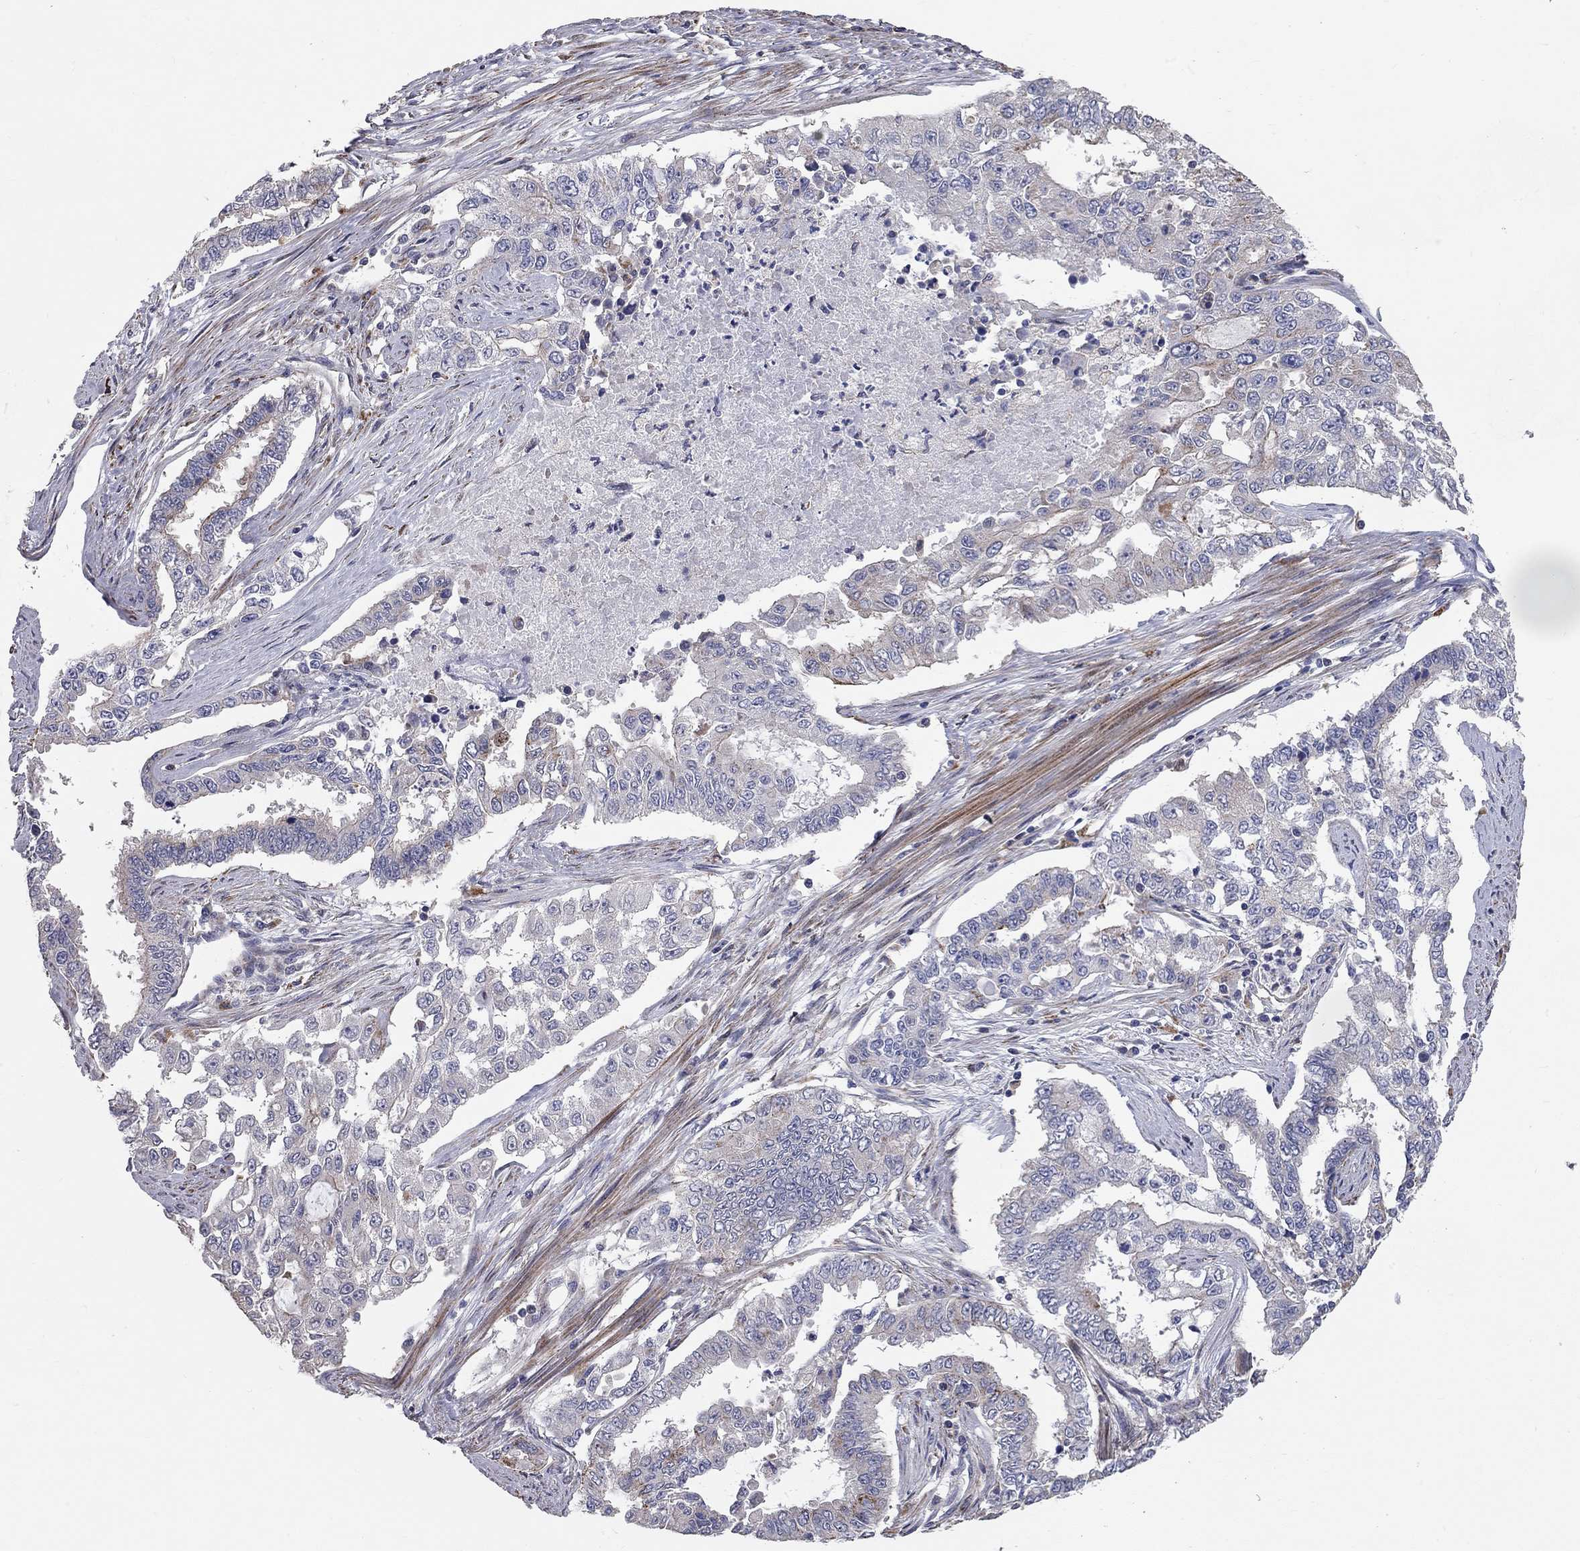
{"staining": {"intensity": "negative", "quantity": "none", "location": "none"}, "tissue": "endometrial cancer", "cell_type": "Tumor cells", "image_type": "cancer", "snomed": [{"axis": "morphology", "description": "Adenocarcinoma, NOS"}, {"axis": "topography", "description": "Uterus"}], "caption": "DAB immunohistochemical staining of human adenocarcinoma (endometrial) displays no significant positivity in tumor cells.", "gene": "KANSL1L", "patient": {"sex": "female", "age": 59}}